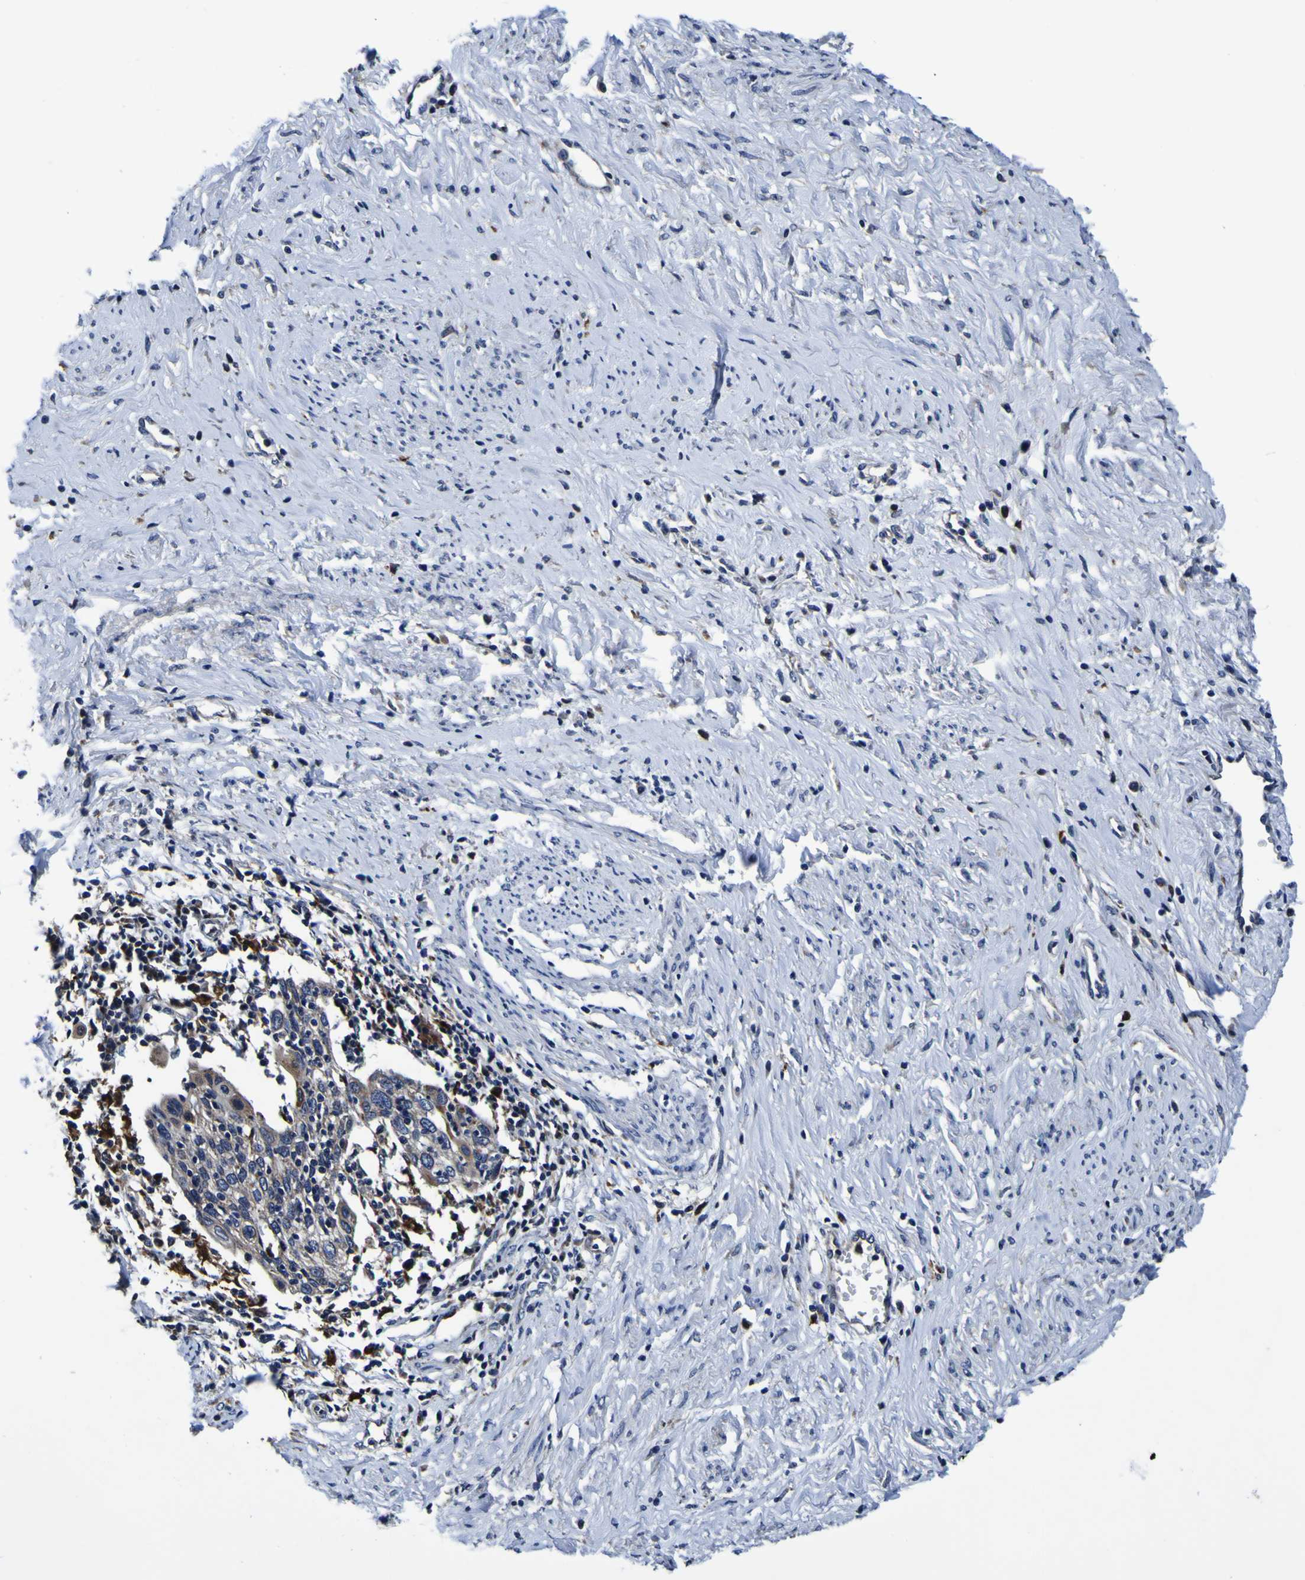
{"staining": {"intensity": "weak", "quantity": "<25%", "location": "cytoplasmic/membranous"}, "tissue": "cervical cancer", "cell_type": "Tumor cells", "image_type": "cancer", "snomed": [{"axis": "morphology", "description": "Squamous cell carcinoma, NOS"}, {"axis": "topography", "description": "Cervix"}], "caption": "Immunohistochemistry (IHC) photomicrograph of cervical cancer stained for a protein (brown), which exhibits no staining in tumor cells.", "gene": "GPX1", "patient": {"sex": "female", "age": 40}}